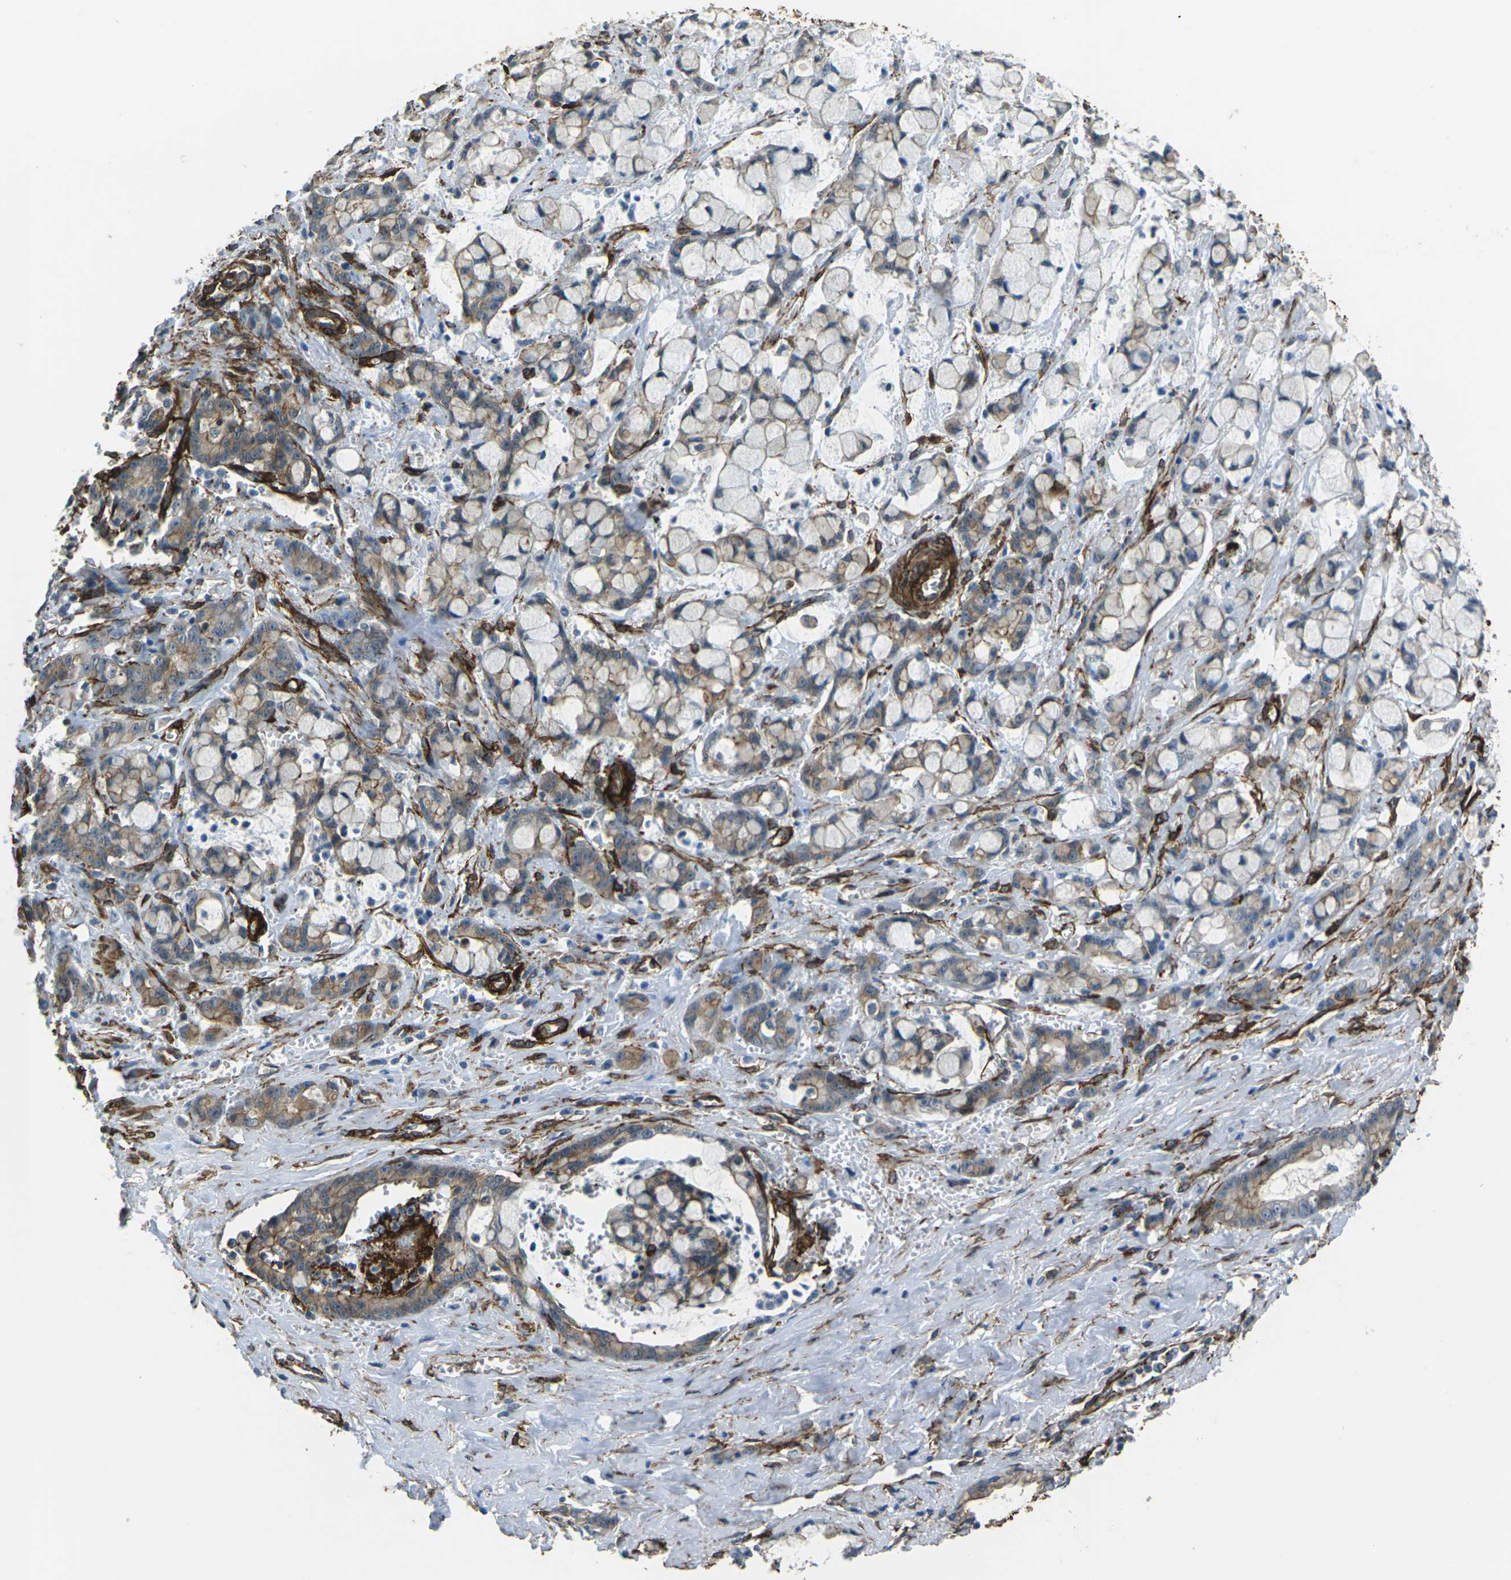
{"staining": {"intensity": "weak", "quantity": "<25%", "location": "cytoplasmic/membranous"}, "tissue": "pancreatic cancer", "cell_type": "Tumor cells", "image_type": "cancer", "snomed": [{"axis": "morphology", "description": "Adenocarcinoma, NOS"}, {"axis": "topography", "description": "Pancreas"}], "caption": "The histopathology image exhibits no significant positivity in tumor cells of pancreatic cancer.", "gene": "GRAMD1C", "patient": {"sex": "female", "age": 73}}